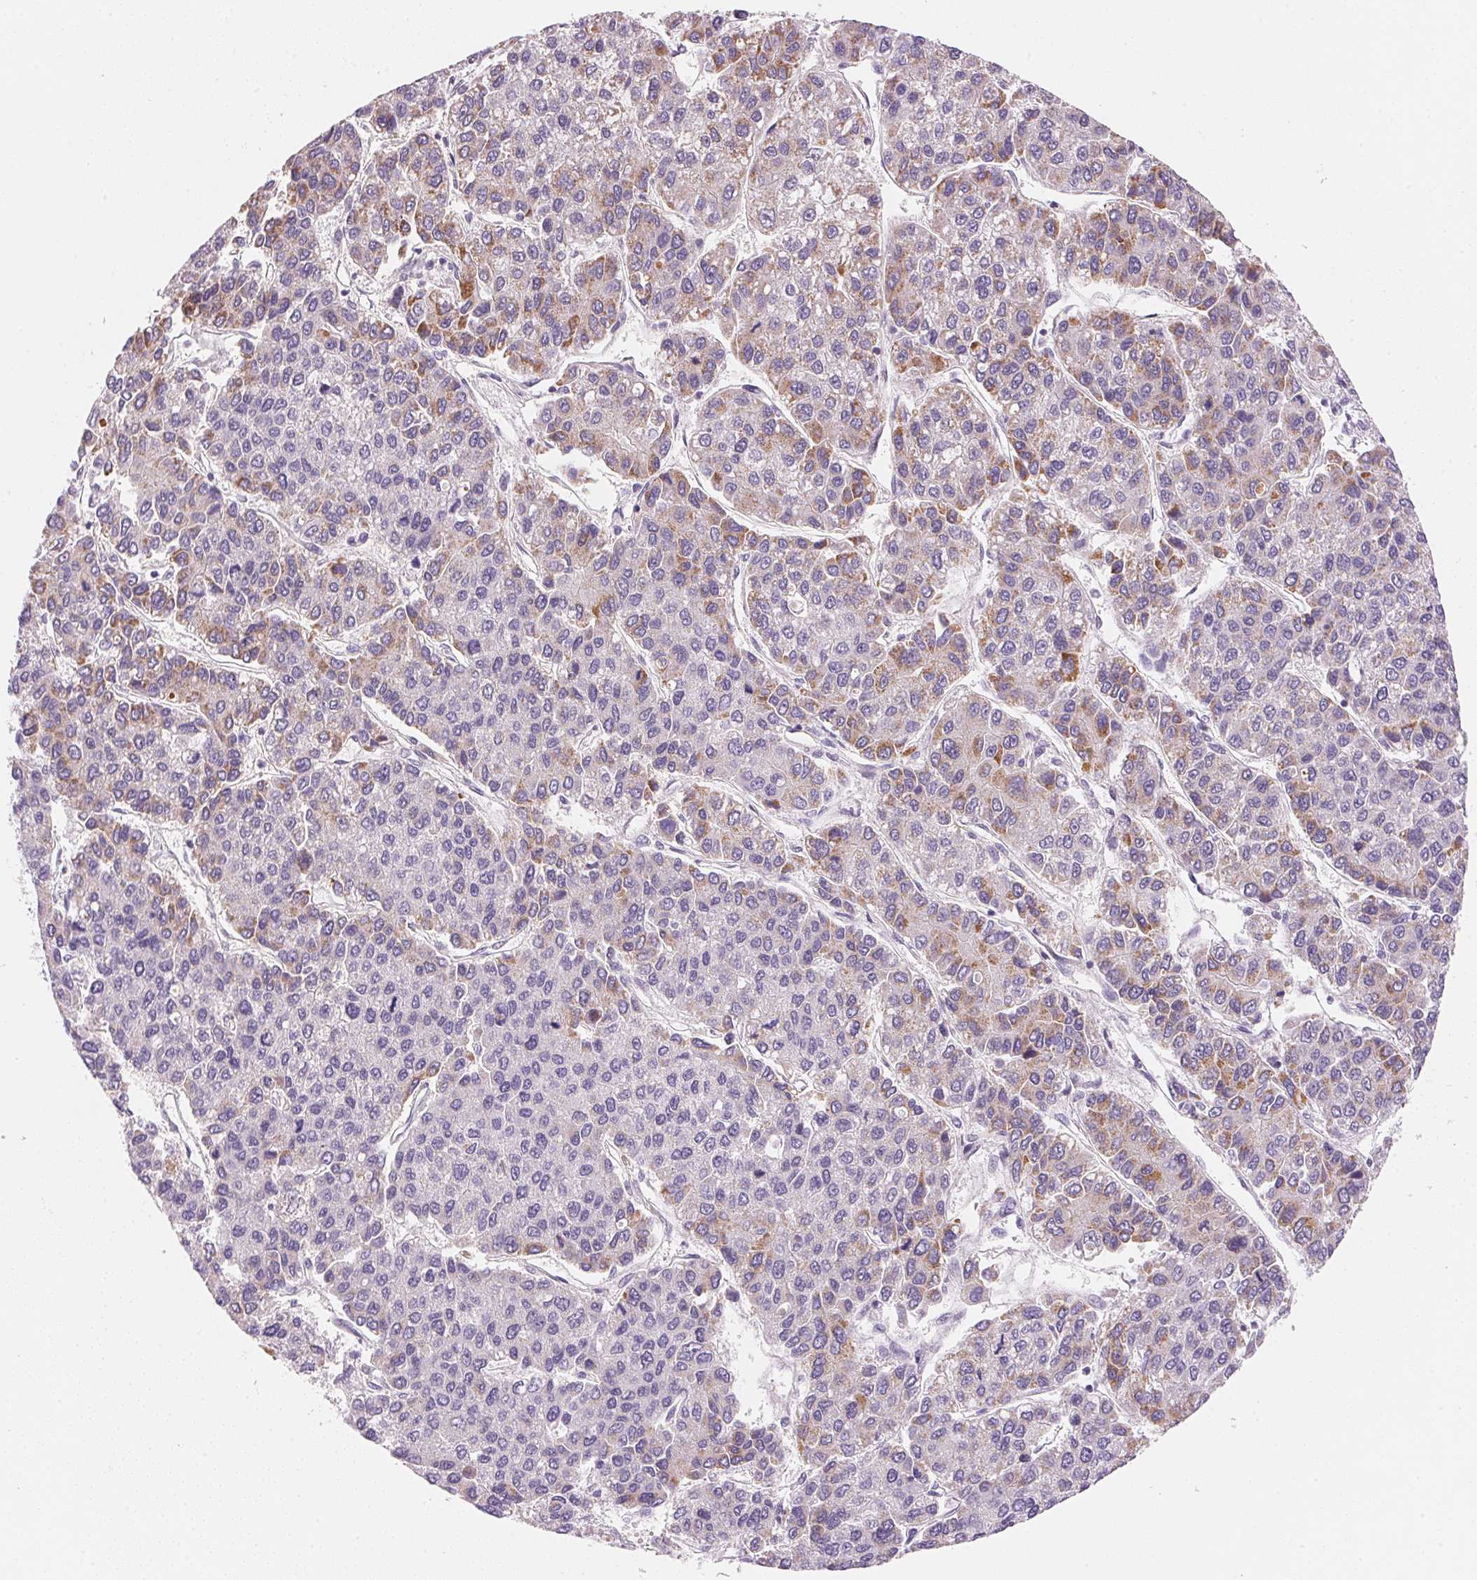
{"staining": {"intensity": "moderate", "quantity": "25%-75%", "location": "cytoplasmic/membranous"}, "tissue": "liver cancer", "cell_type": "Tumor cells", "image_type": "cancer", "snomed": [{"axis": "morphology", "description": "Carcinoma, Hepatocellular, NOS"}, {"axis": "topography", "description": "Liver"}], "caption": "Immunohistochemistry (IHC) image of human liver cancer (hepatocellular carcinoma) stained for a protein (brown), which demonstrates medium levels of moderate cytoplasmic/membranous expression in about 25%-75% of tumor cells.", "gene": "CYP11B1", "patient": {"sex": "female", "age": 66}}